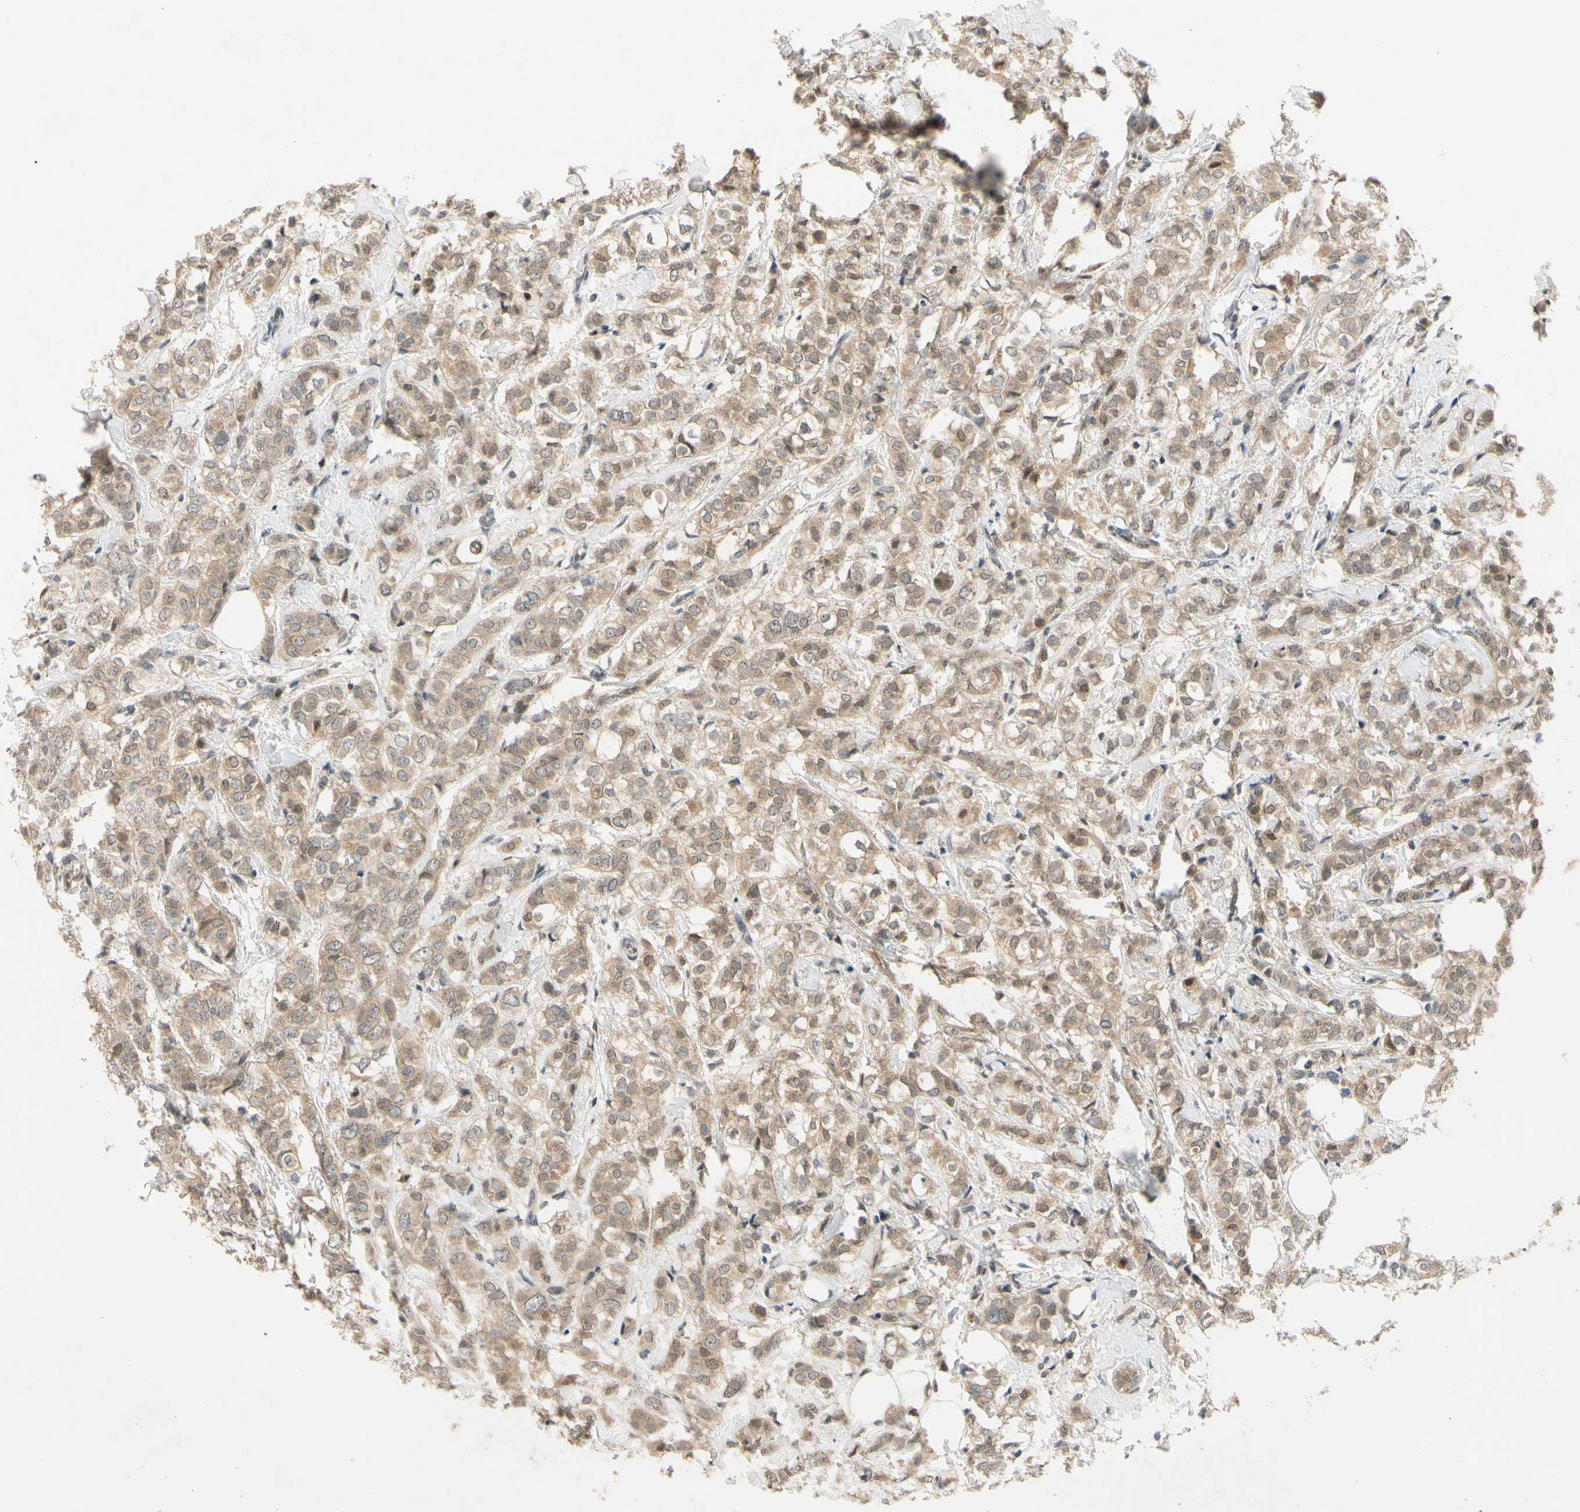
{"staining": {"intensity": "moderate", "quantity": ">75%", "location": "cytoplasmic/membranous,nuclear"}, "tissue": "breast cancer", "cell_type": "Tumor cells", "image_type": "cancer", "snomed": [{"axis": "morphology", "description": "Lobular carcinoma"}, {"axis": "topography", "description": "Breast"}], "caption": "IHC staining of breast cancer, which displays medium levels of moderate cytoplasmic/membranous and nuclear staining in approximately >75% of tumor cells indicating moderate cytoplasmic/membranous and nuclear protein positivity. The staining was performed using DAB (3,3'-diaminobenzidine) (brown) for protein detection and nuclei were counterstained in hematoxylin (blue).", "gene": "RIOX2", "patient": {"sex": "female", "age": 60}}